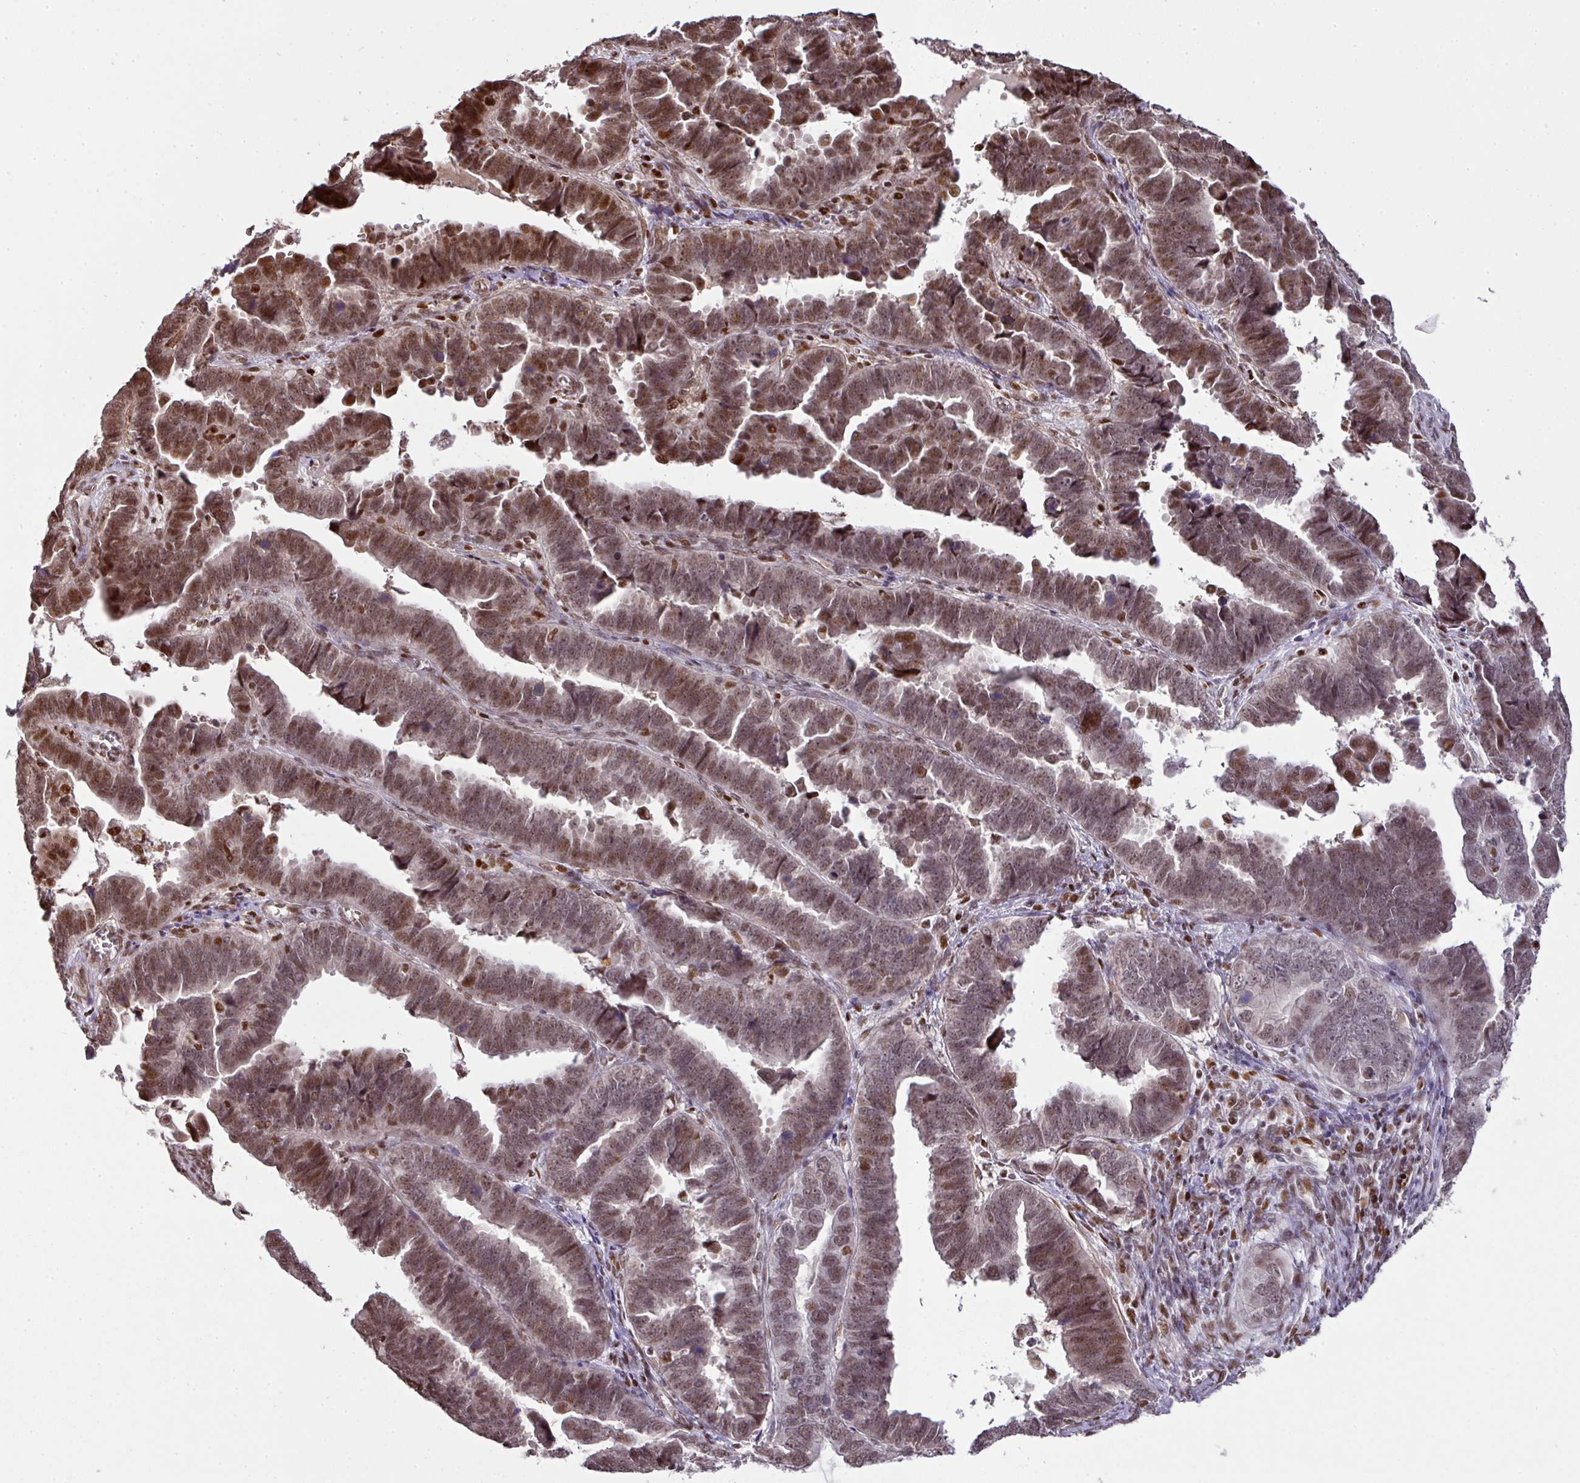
{"staining": {"intensity": "moderate", "quantity": ">75%", "location": "nuclear"}, "tissue": "endometrial cancer", "cell_type": "Tumor cells", "image_type": "cancer", "snomed": [{"axis": "morphology", "description": "Adenocarcinoma, NOS"}, {"axis": "topography", "description": "Endometrium"}], "caption": "This is a micrograph of IHC staining of endometrial cancer (adenocarcinoma), which shows moderate staining in the nuclear of tumor cells.", "gene": "MYSM1", "patient": {"sex": "female", "age": 75}}